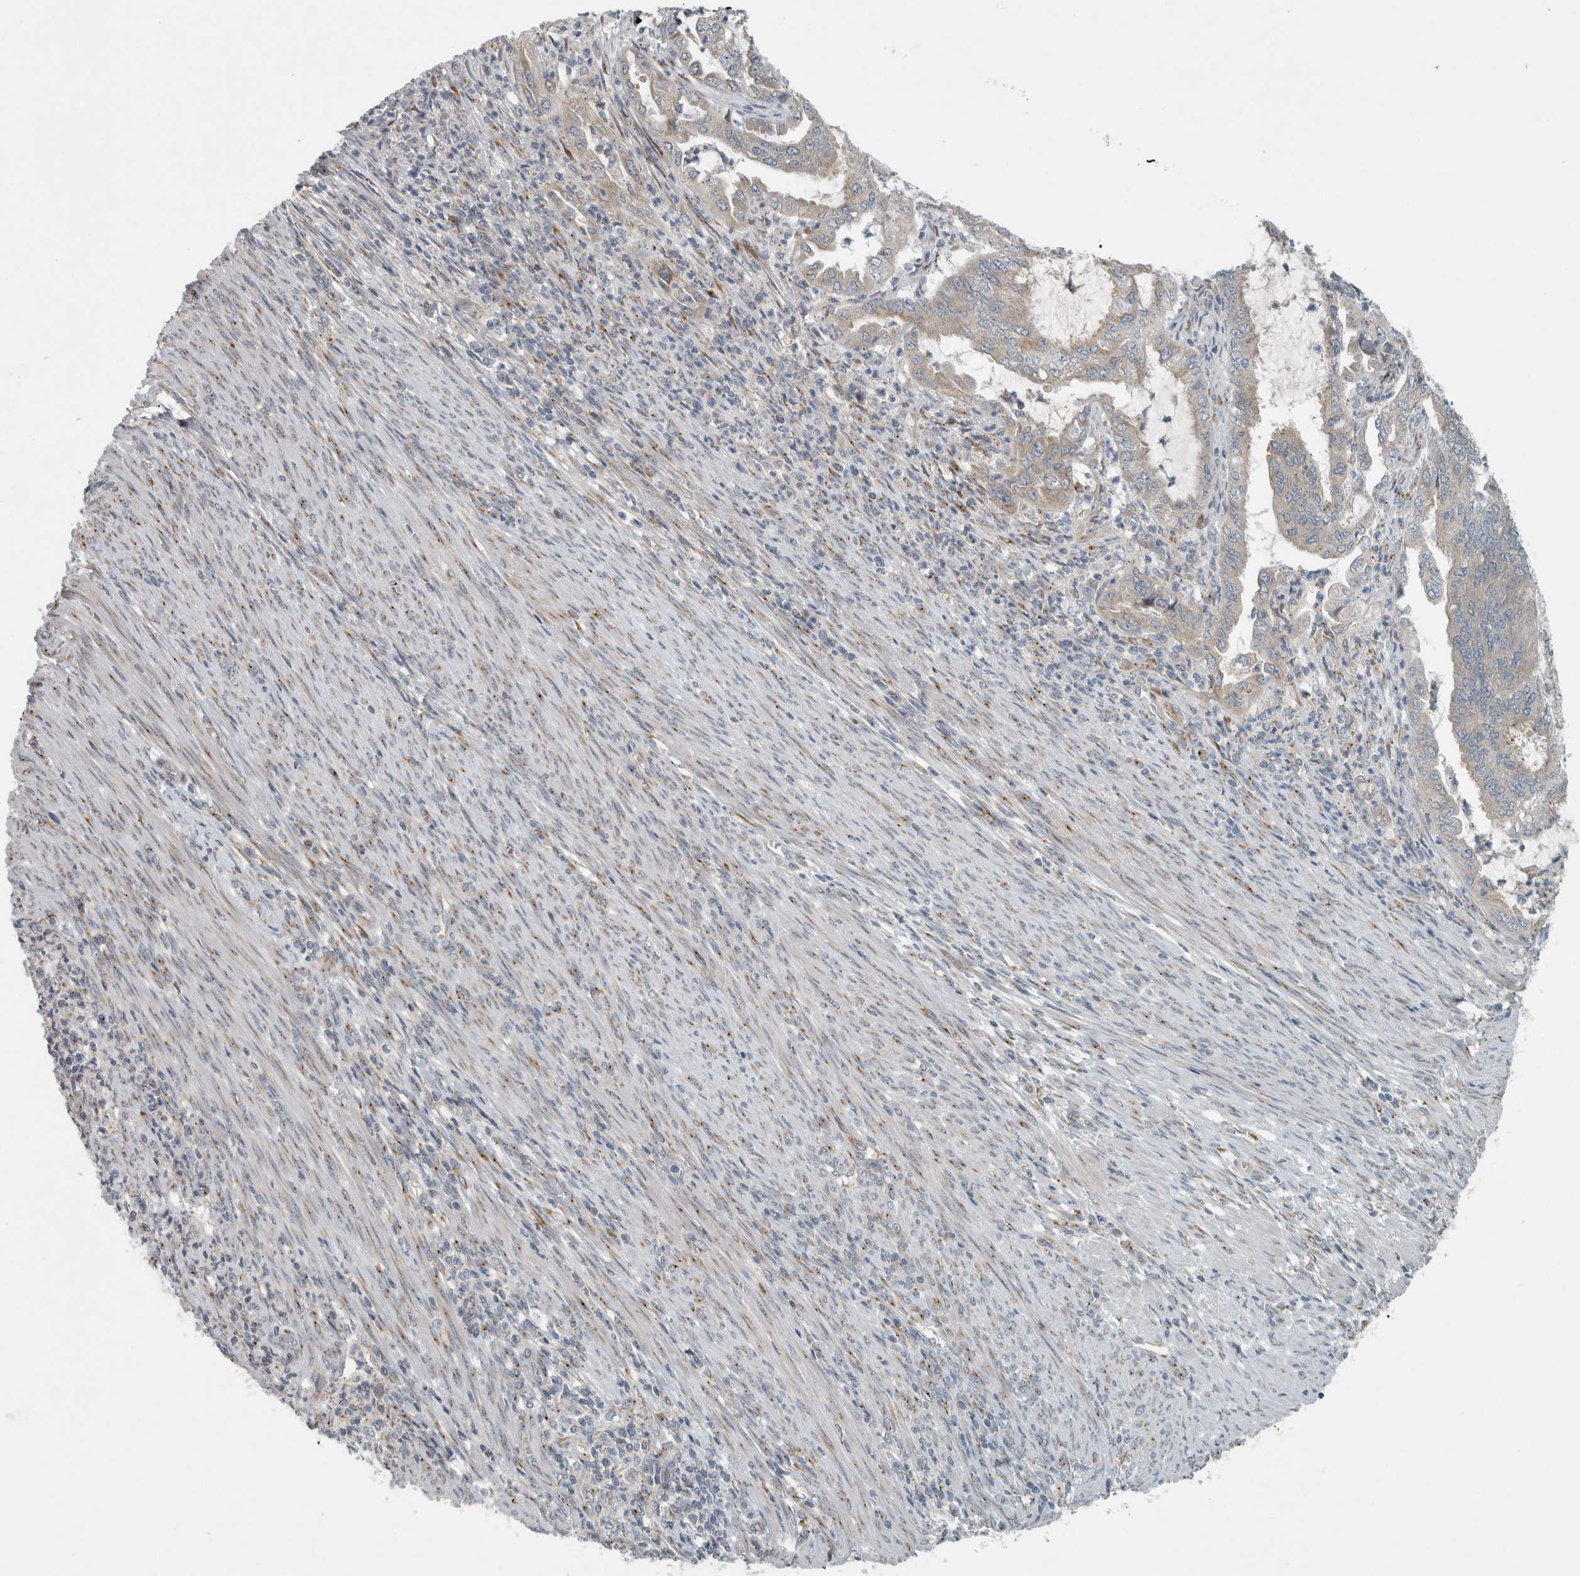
{"staining": {"intensity": "weak", "quantity": ">75%", "location": "cytoplasmic/membranous"}, "tissue": "endometrial cancer", "cell_type": "Tumor cells", "image_type": "cancer", "snomed": [{"axis": "morphology", "description": "Adenocarcinoma, NOS"}, {"axis": "topography", "description": "Endometrium"}], "caption": "This is an image of IHC staining of endometrial adenocarcinoma, which shows weak staining in the cytoplasmic/membranous of tumor cells.", "gene": "KIF1C", "patient": {"sex": "female", "age": 49}}